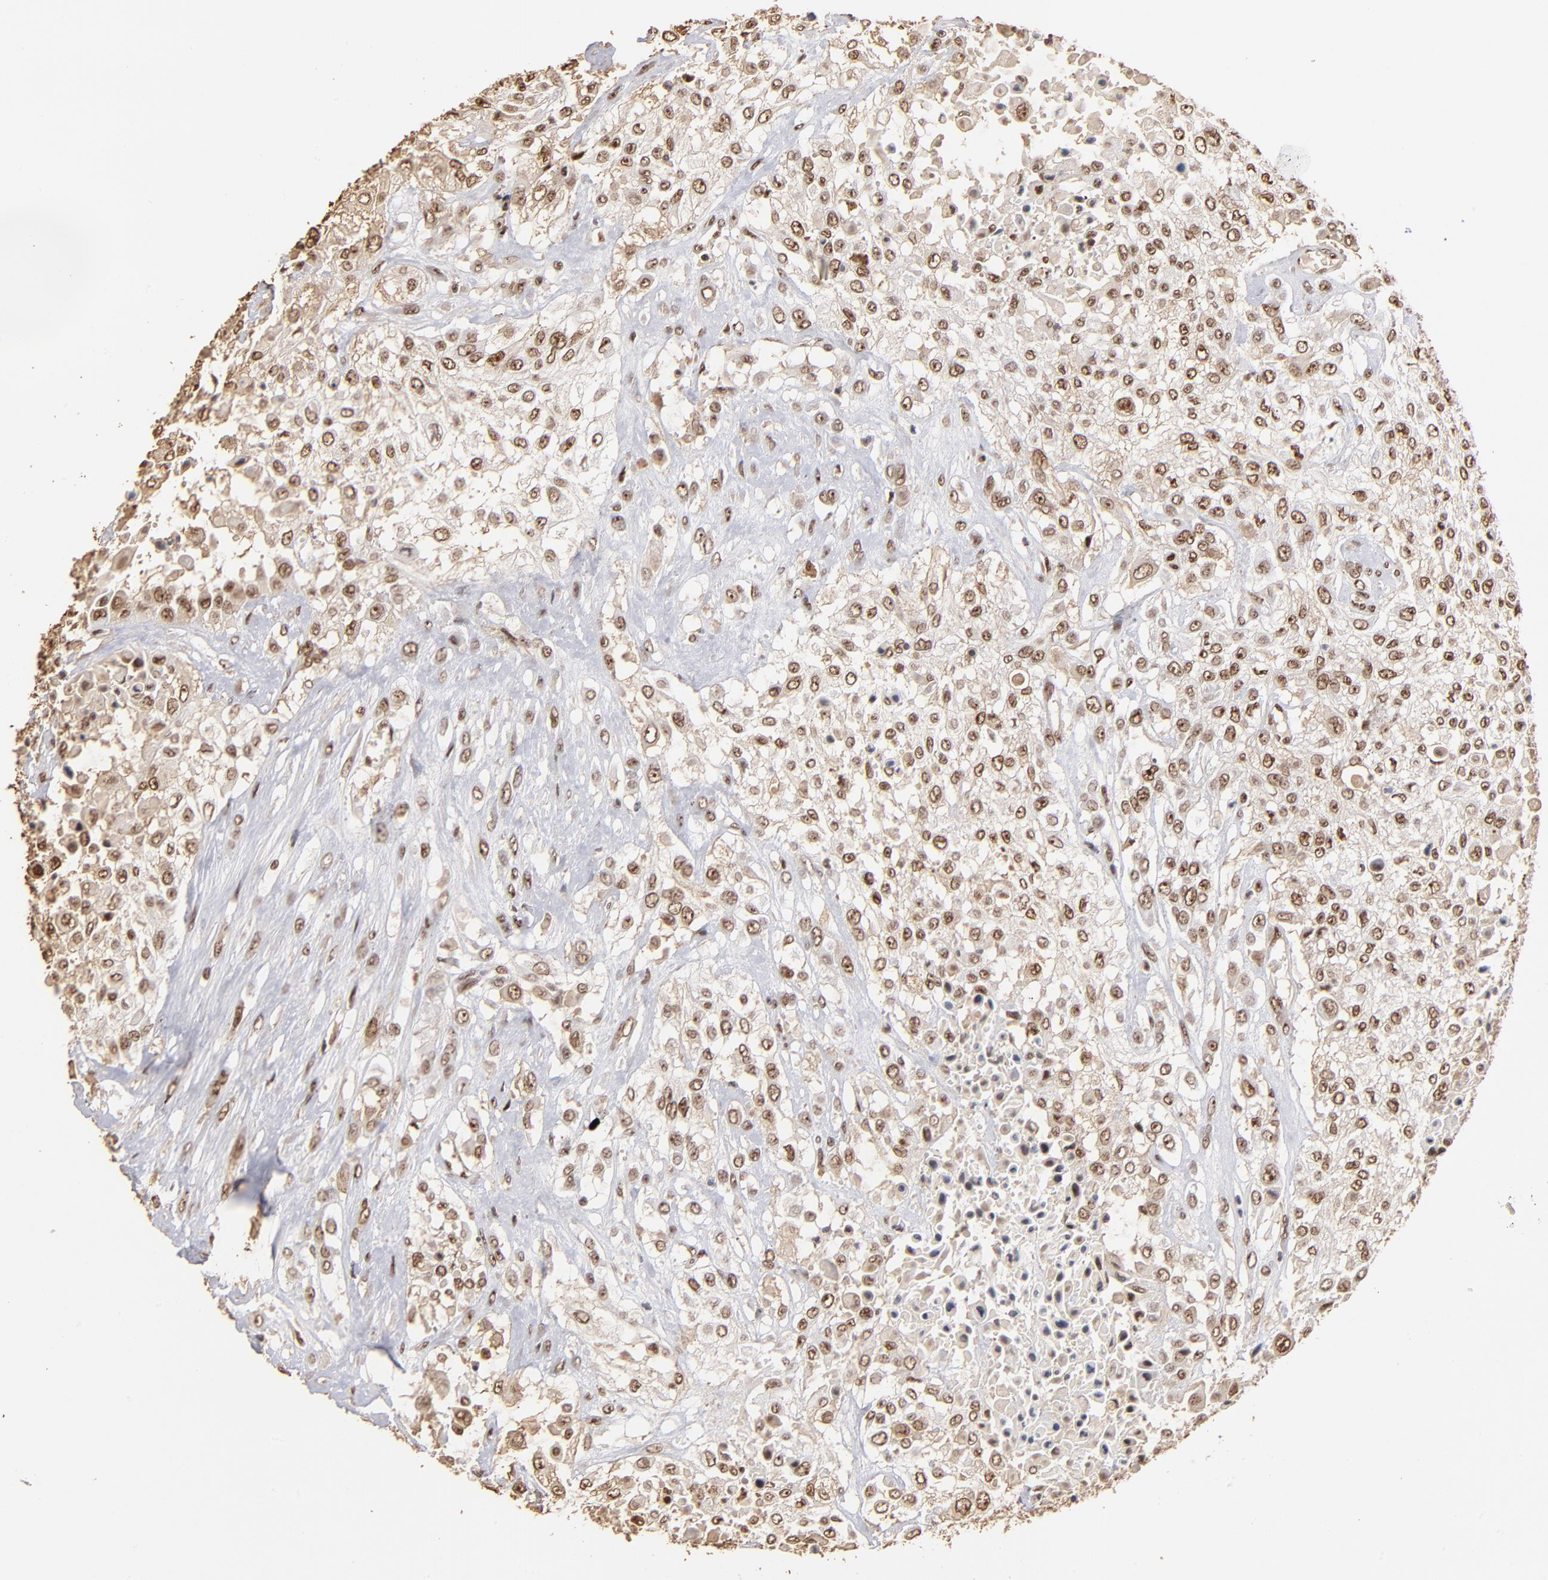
{"staining": {"intensity": "strong", "quantity": ">75%", "location": "cytoplasmic/membranous,nuclear"}, "tissue": "urothelial cancer", "cell_type": "Tumor cells", "image_type": "cancer", "snomed": [{"axis": "morphology", "description": "Urothelial carcinoma, High grade"}, {"axis": "topography", "description": "Urinary bladder"}], "caption": "Immunohistochemical staining of human high-grade urothelial carcinoma exhibits high levels of strong cytoplasmic/membranous and nuclear protein expression in about >75% of tumor cells. Using DAB (3,3'-diaminobenzidine) (brown) and hematoxylin (blue) stains, captured at high magnification using brightfield microscopy.", "gene": "ZNF146", "patient": {"sex": "male", "age": 57}}